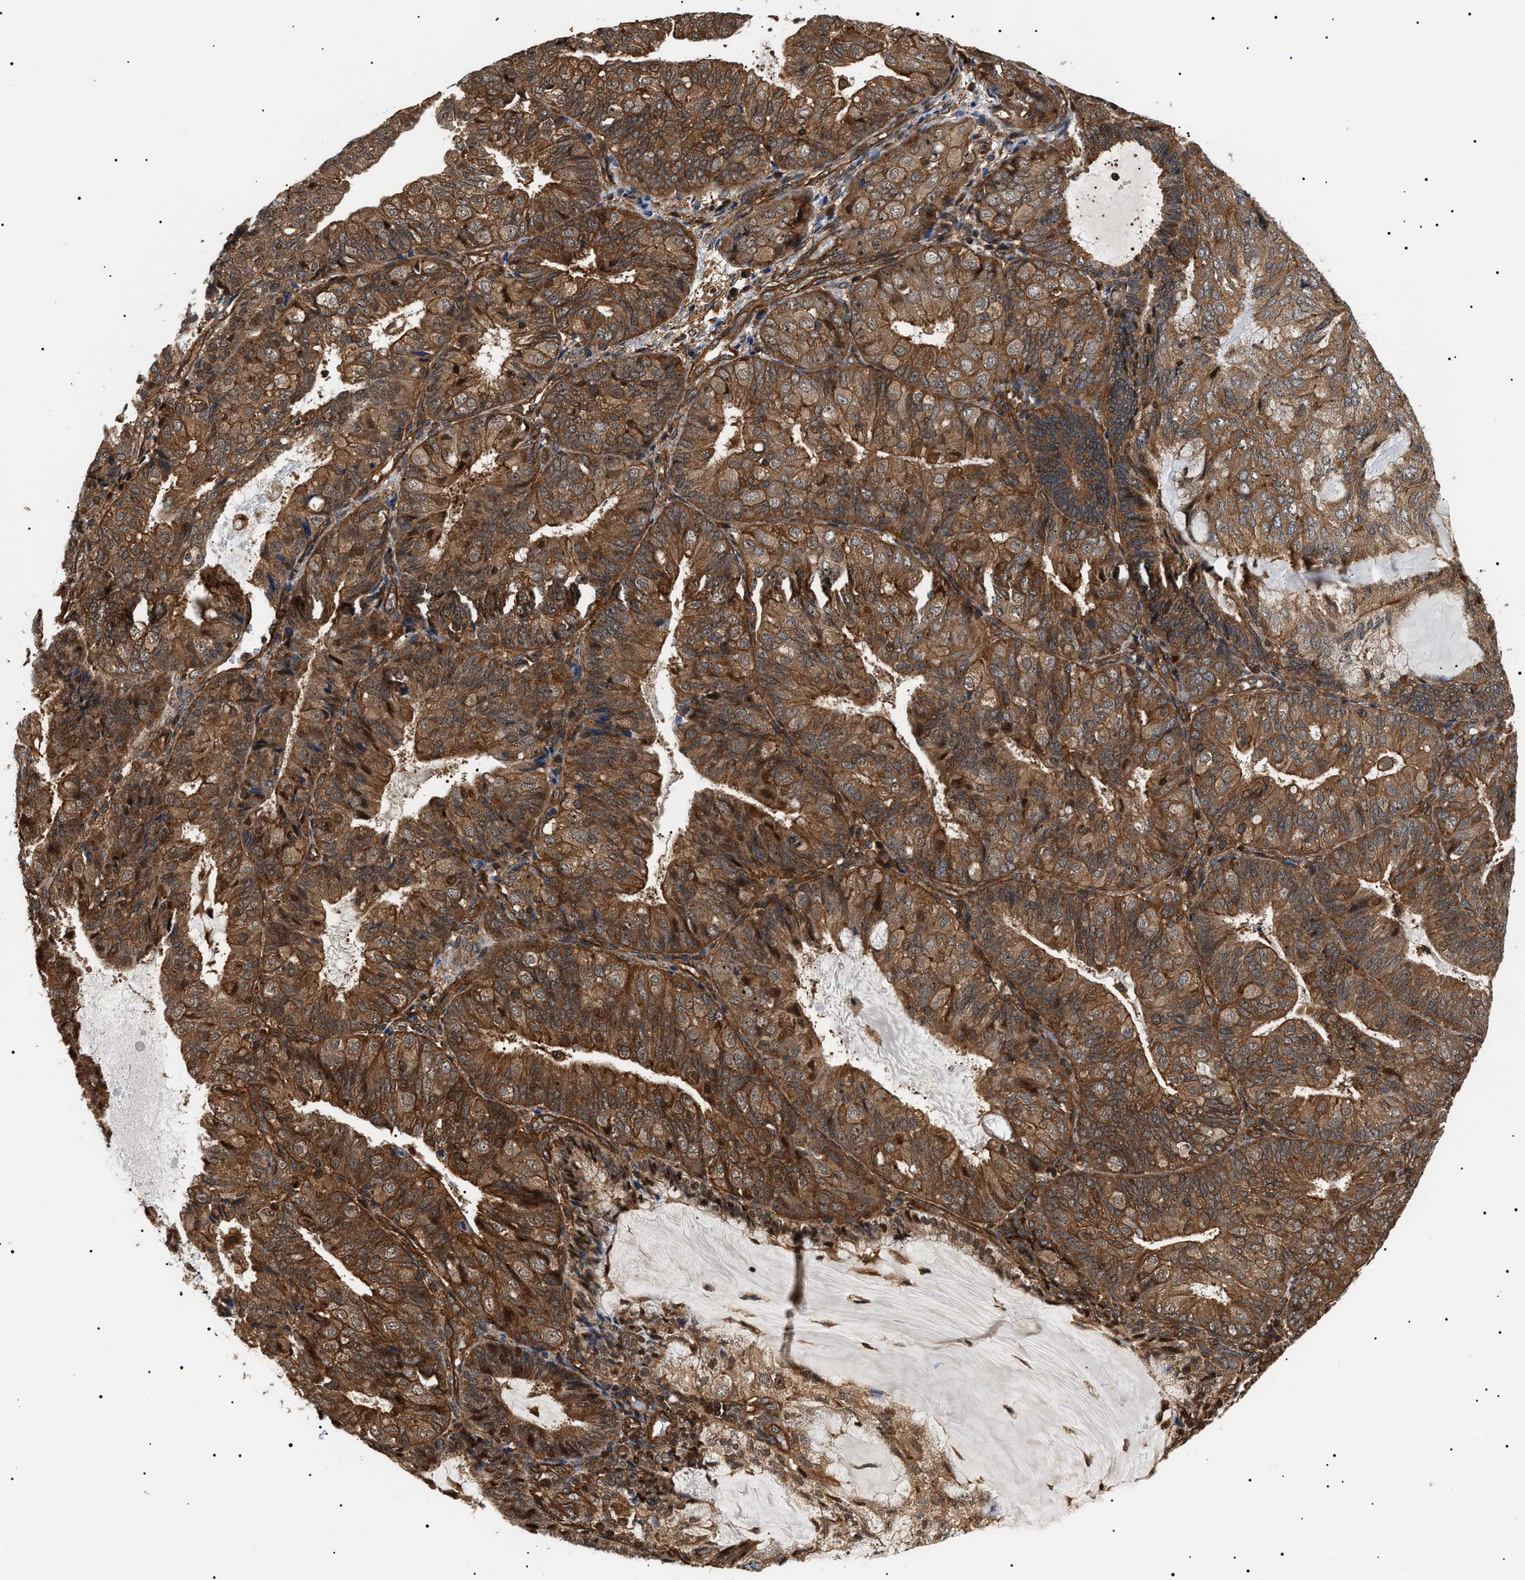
{"staining": {"intensity": "strong", "quantity": ">75%", "location": "cytoplasmic/membranous"}, "tissue": "endometrial cancer", "cell_type": "Tumor cells", "image_type": "cancer", "snomed": [{"axis": "morphology", "description": "Adenocarcinoma, NOS"}, {"axis": "topography", "description": "Endometrium"}], "caption": "Human endometrial adenocarcinoma stained with a protein marker demonstrates strong staining in tumor cells.", "gene": "SH3GLB2", "patient": {"sex": "female", "age": 81}}